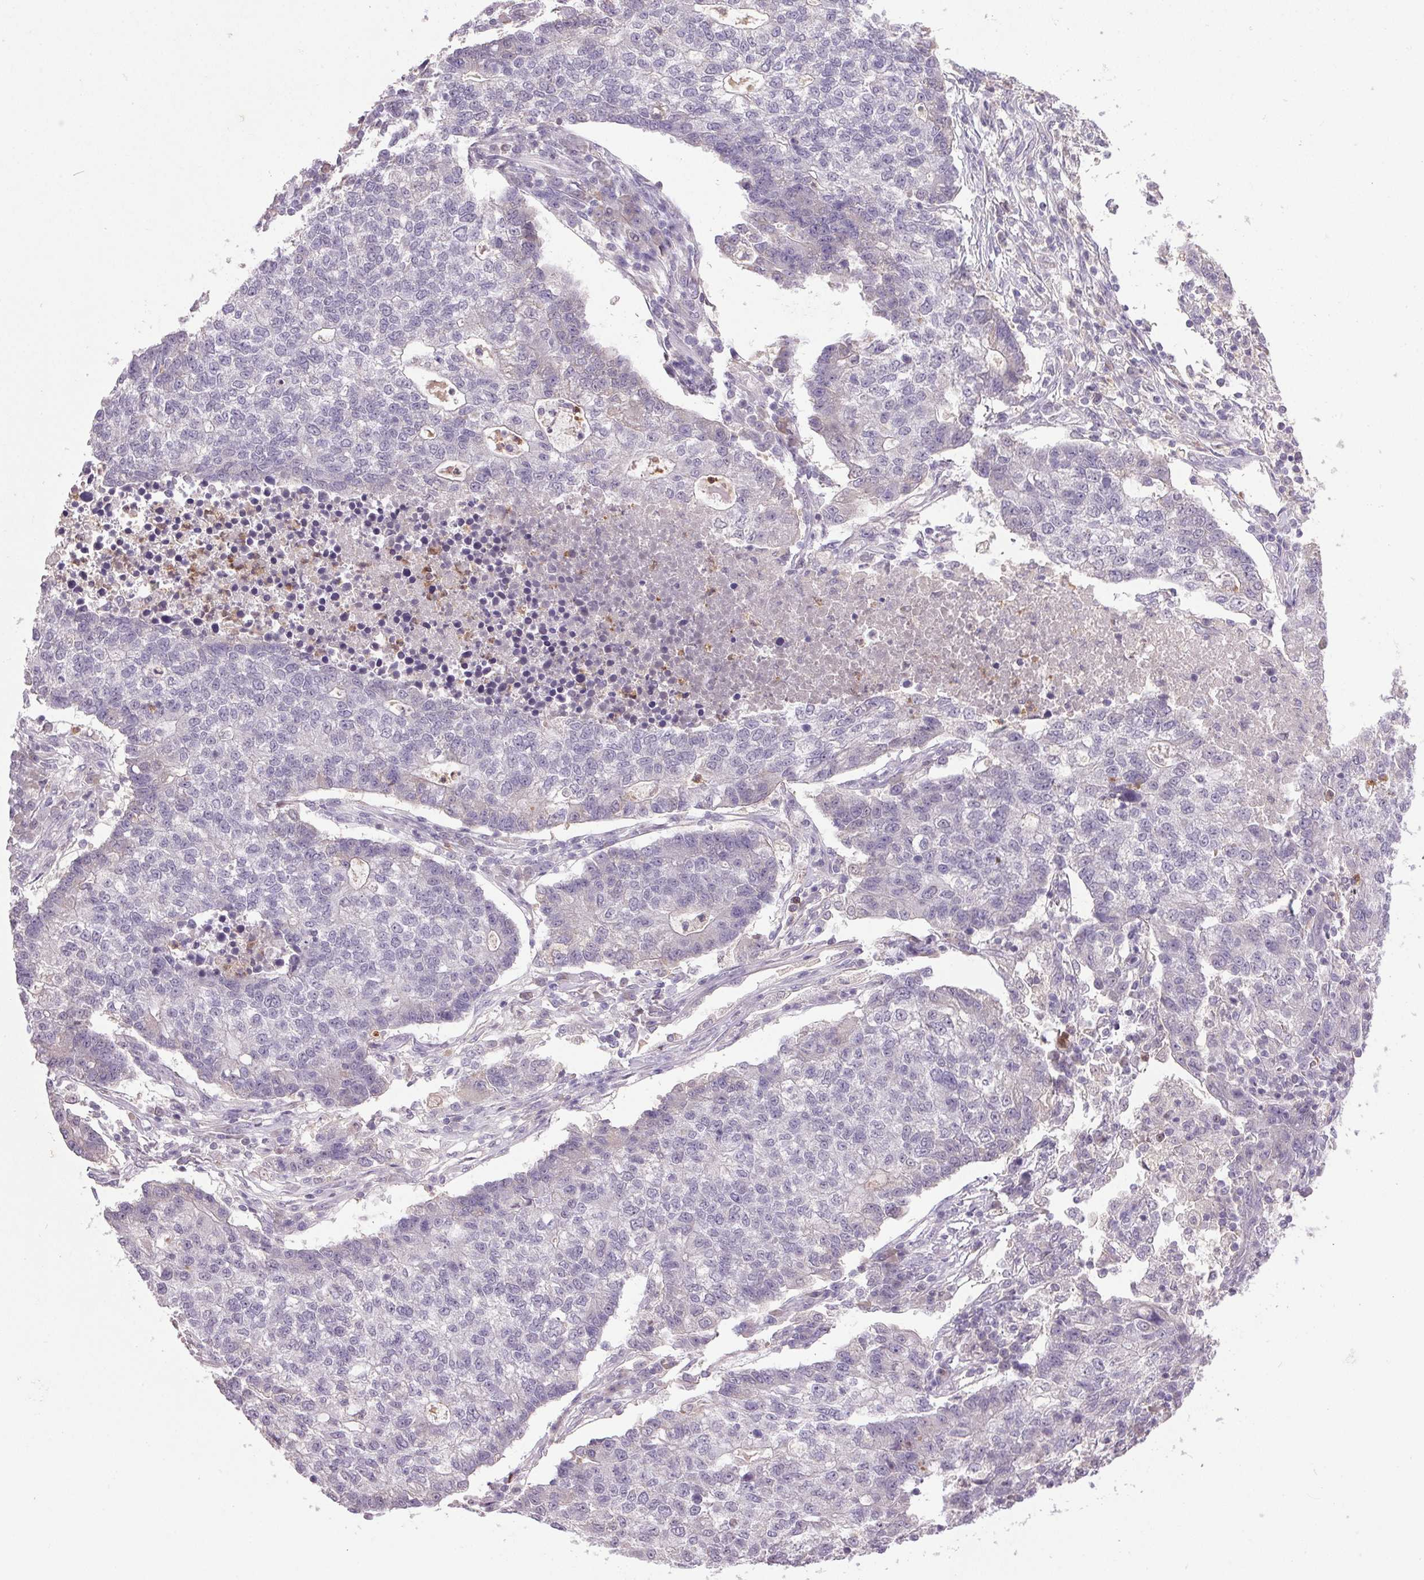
{"staining": {"intensity": "negative", "quantity": "none", "location": "none"}, "tissue": "lung cancer", "cell_type": "Tumor cells", "image_type": "cancer", "snomed": [{"axis": "morphology", "description": "Adenocarcinoma, NOS"}, {"axis": "topography", "description": "Lung"}], "caption": "Immunohistochemistry histopathology image of lung cancer (adenocarcinoma) stained for a protein (brown), which reveals no positivity in tumor cells.", "gene": "TRDN", "patient": {"sex": "male", "age": 57}}